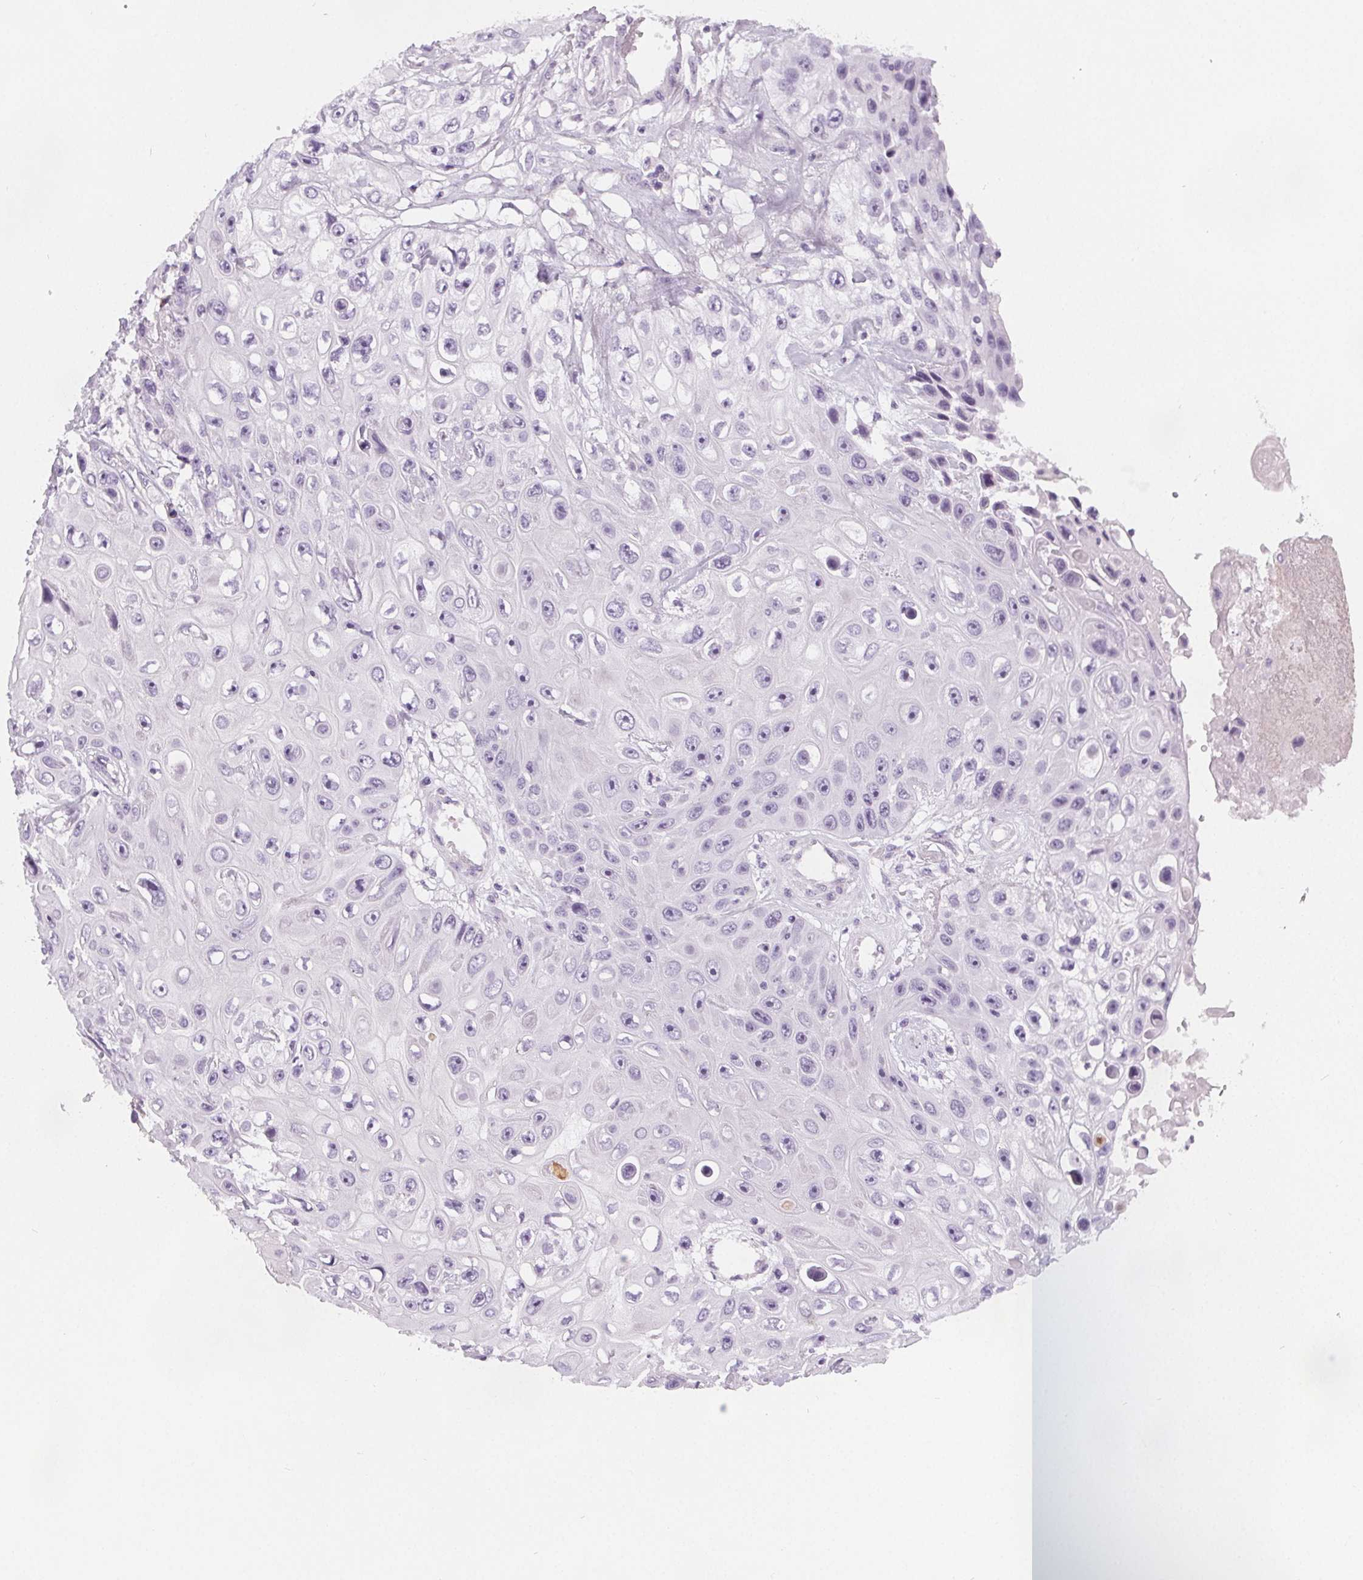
{"staining": {"intensity": "negative", "quantity": "none", "location": "none"}, "tissue": "skin cancer", "cell_type": "Tumor cells", "image_type": "cancer", "snomed": [{"axis": "morphology", "description": "Squamous cell carcinoma, NOS"}, {"axis": "topography", "description": "Skin"}], "caption": "High power microscopy micrograph of an immunohistochemistry photomicrograph of squamous cell carcinoma (skin), revealing no significant positivity in tumor cells.", "gene": "SLC5A12", "patient": {"sex": "male", "age": 82}}